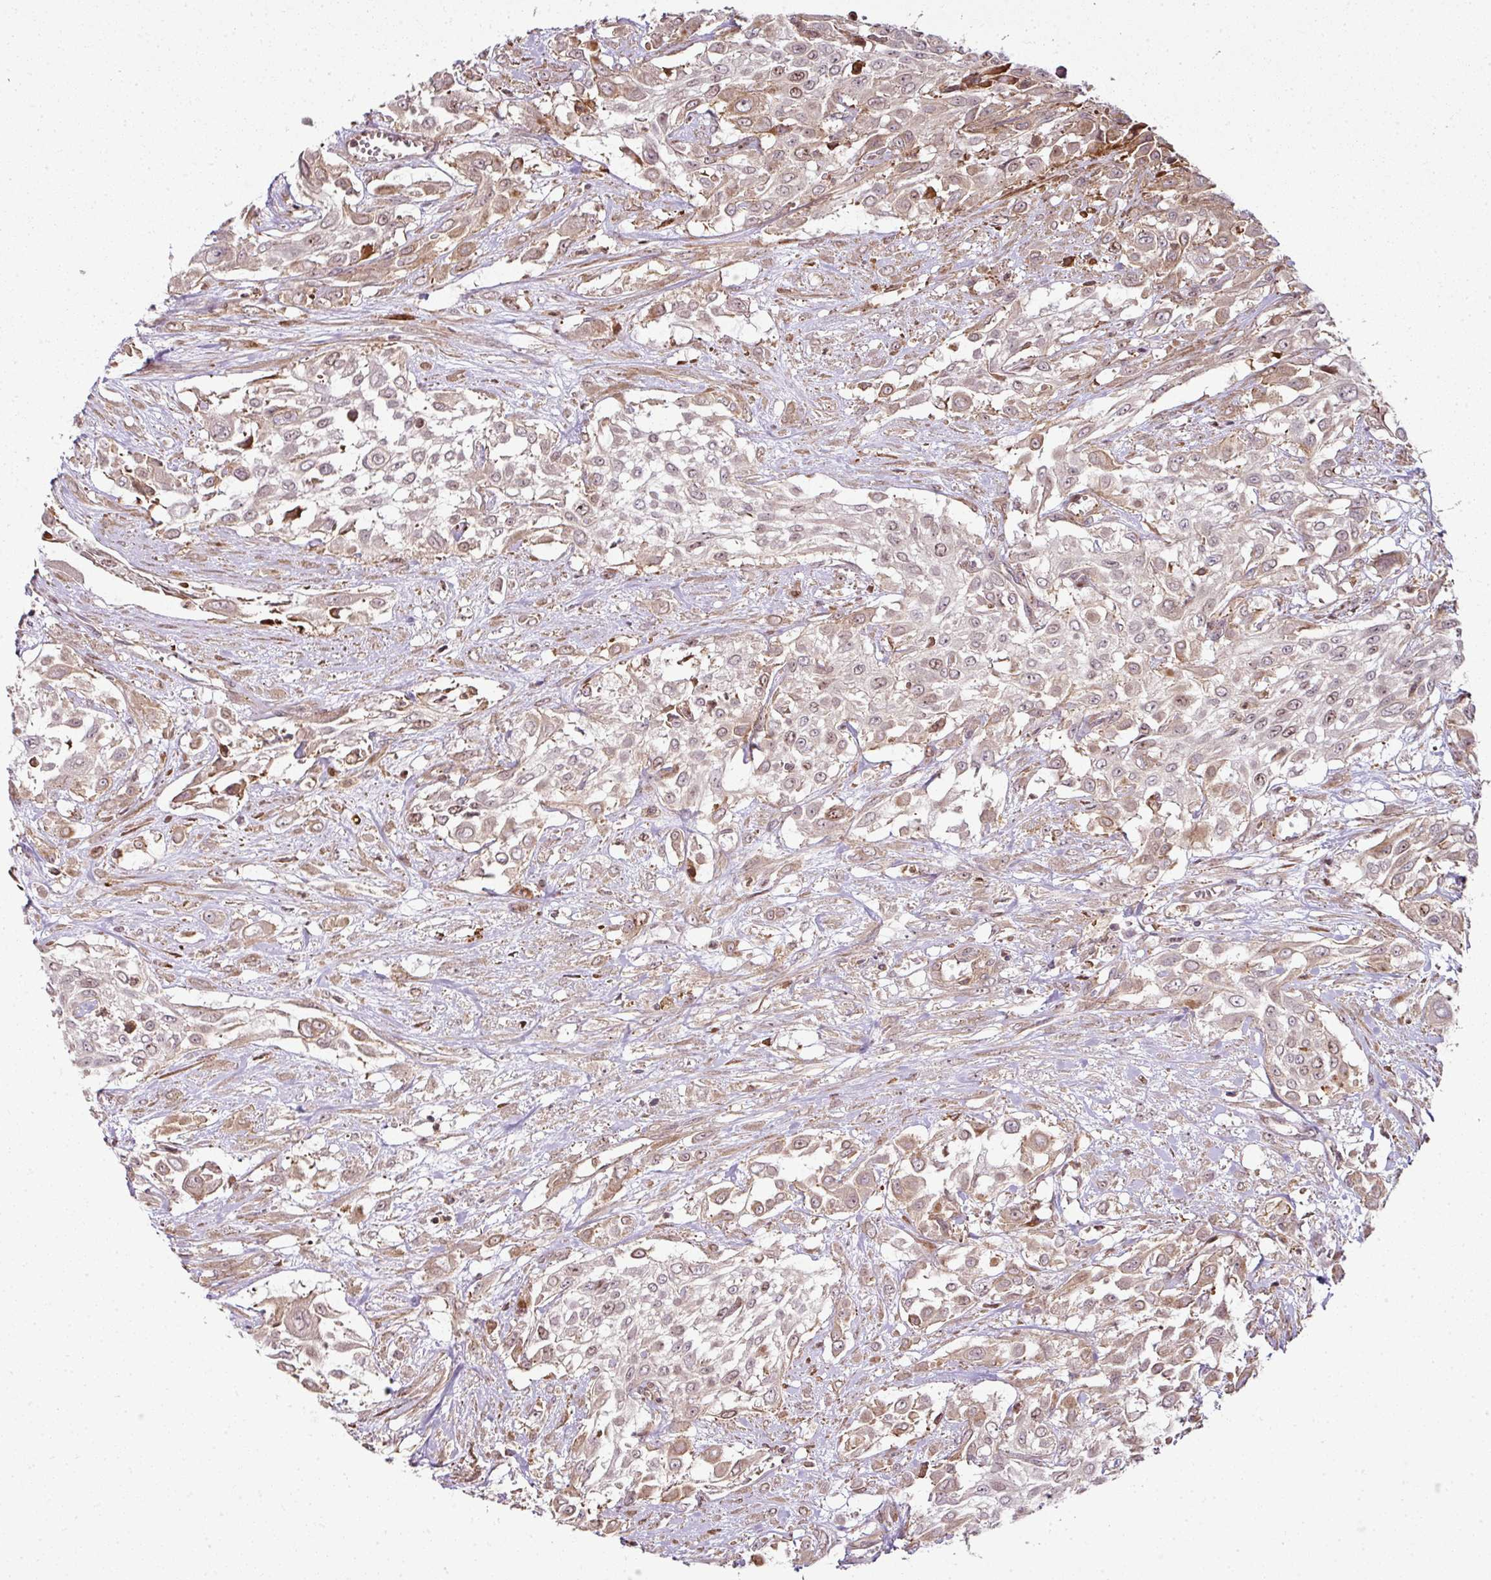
{"staining": {"intensity": "weak", "quantity": ">75%", "location": "cytoplasmic/membranous"}, "tissue": "urothelial cancer", "cell_type": "Tumor cells", "image_type": "cancer", "snomed": [{"axis": "morphology", "description": "Urothelial carcinoma, High grade"}, {"axis": "topography", "description": "Urinary bladder"}], "caption": "Immunohistochemistry (IHC) of human urothelial cancer exhibits low levels of weak cytoplasmic/membranous expression in about >75% of tumor cells. (DAB (3,3'-diaminobenzidine) = brown stain, brightfield microscopy at high magnification).", "gene": "ATAT1", "patient": {"sex": "male", "age": 57}}